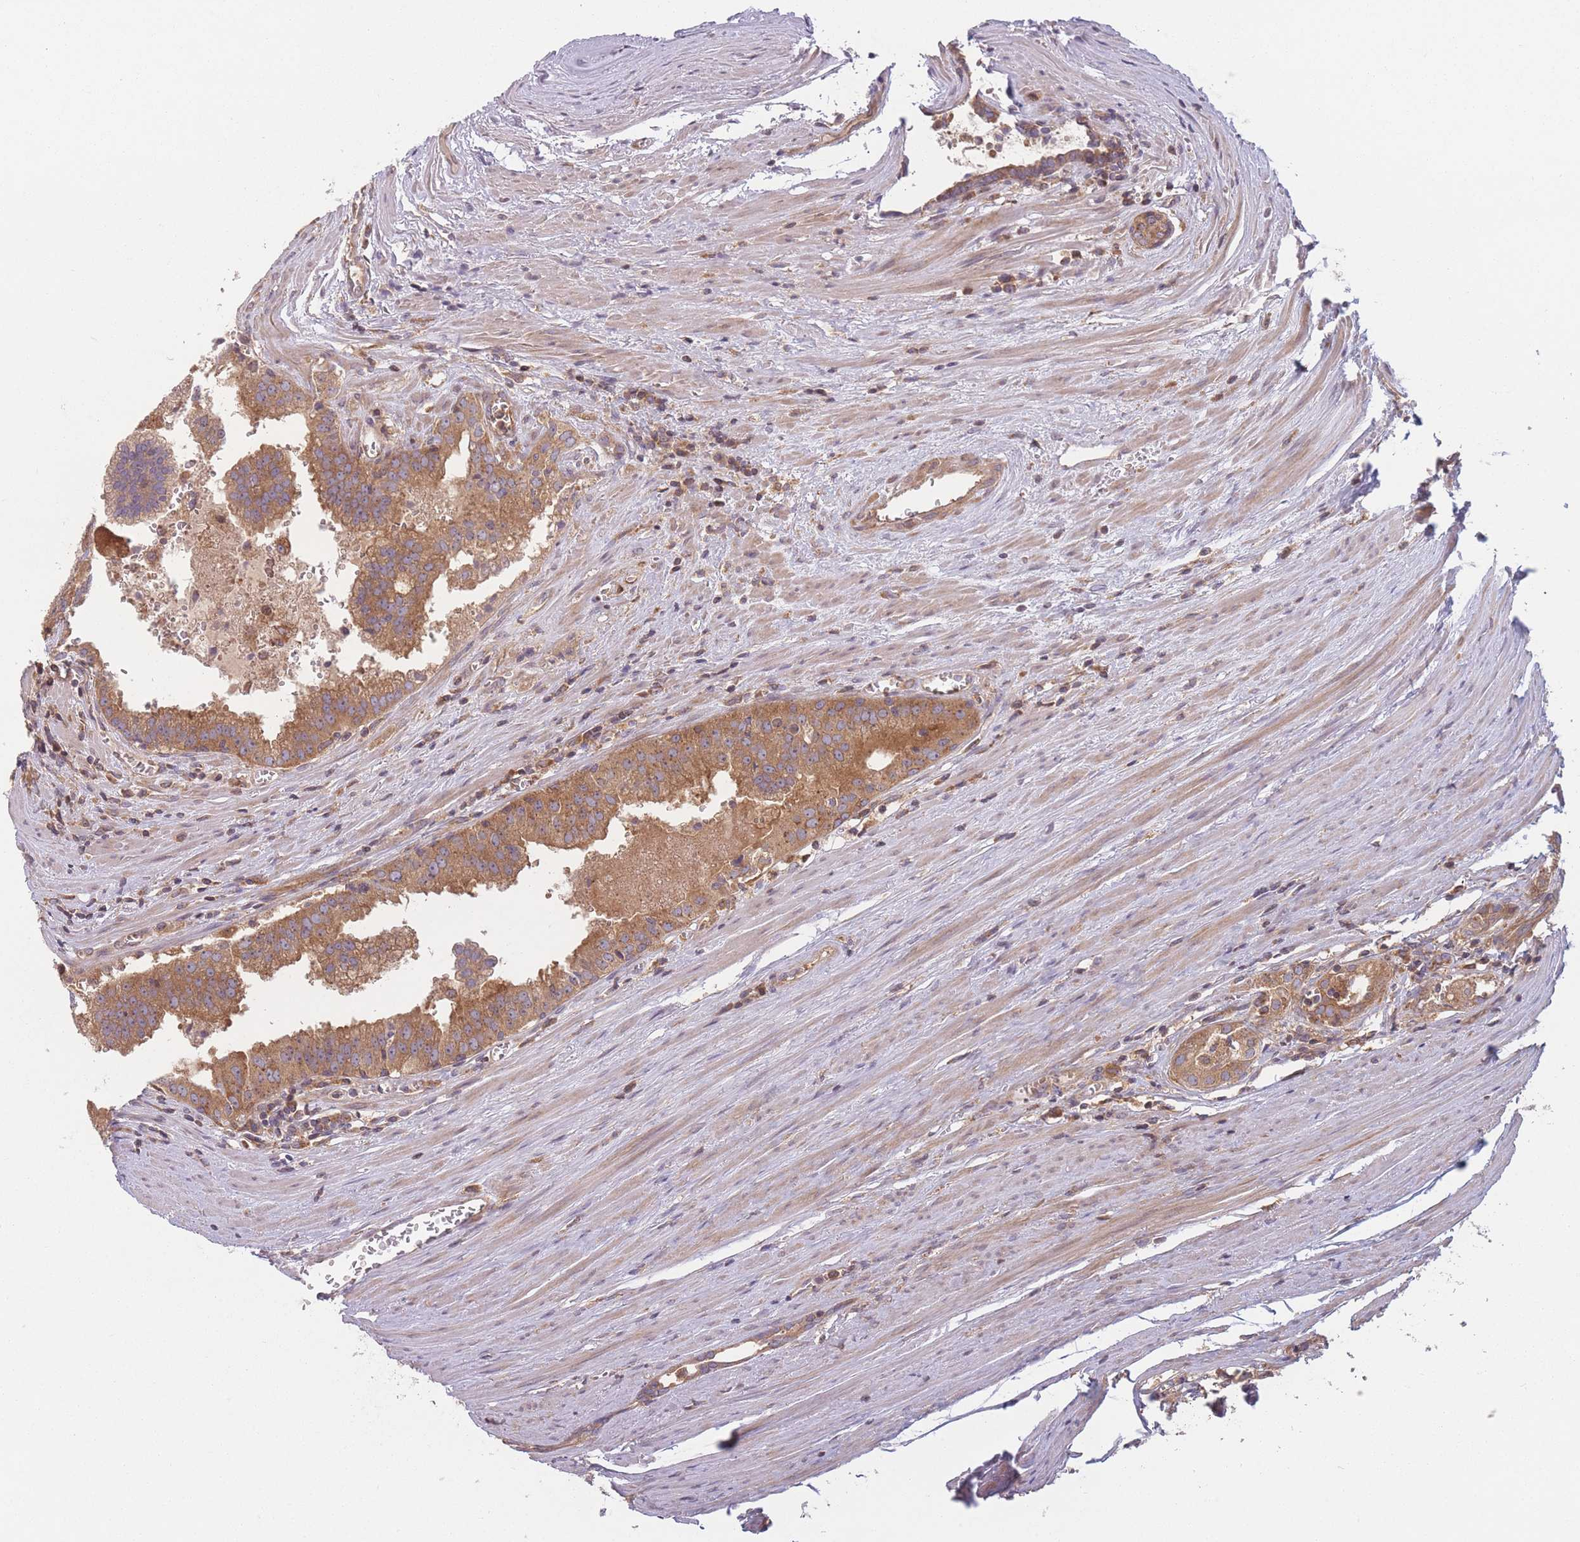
{"staining": {"intensity": "moderate", "quantity": ">75%", "location": "cytoplasmic/membranous"}, "tissue": "prostate cancer", "cell_type": "Tumor cells", "image_type": "cancer", "snomed": [{"axis": "morphology", "description": "Adenocarcinoma, High grade"}, {"axis": "topography", "description": "Prostate"}], "caption": "An image of human prostate high-grade adenocarcinoma stained for a protein reveals moderate cytoplasmic/membranous brown staining in tumor cells.", "gene": "WASHC2A", "patient": {"sex": "male", "age": 68}}